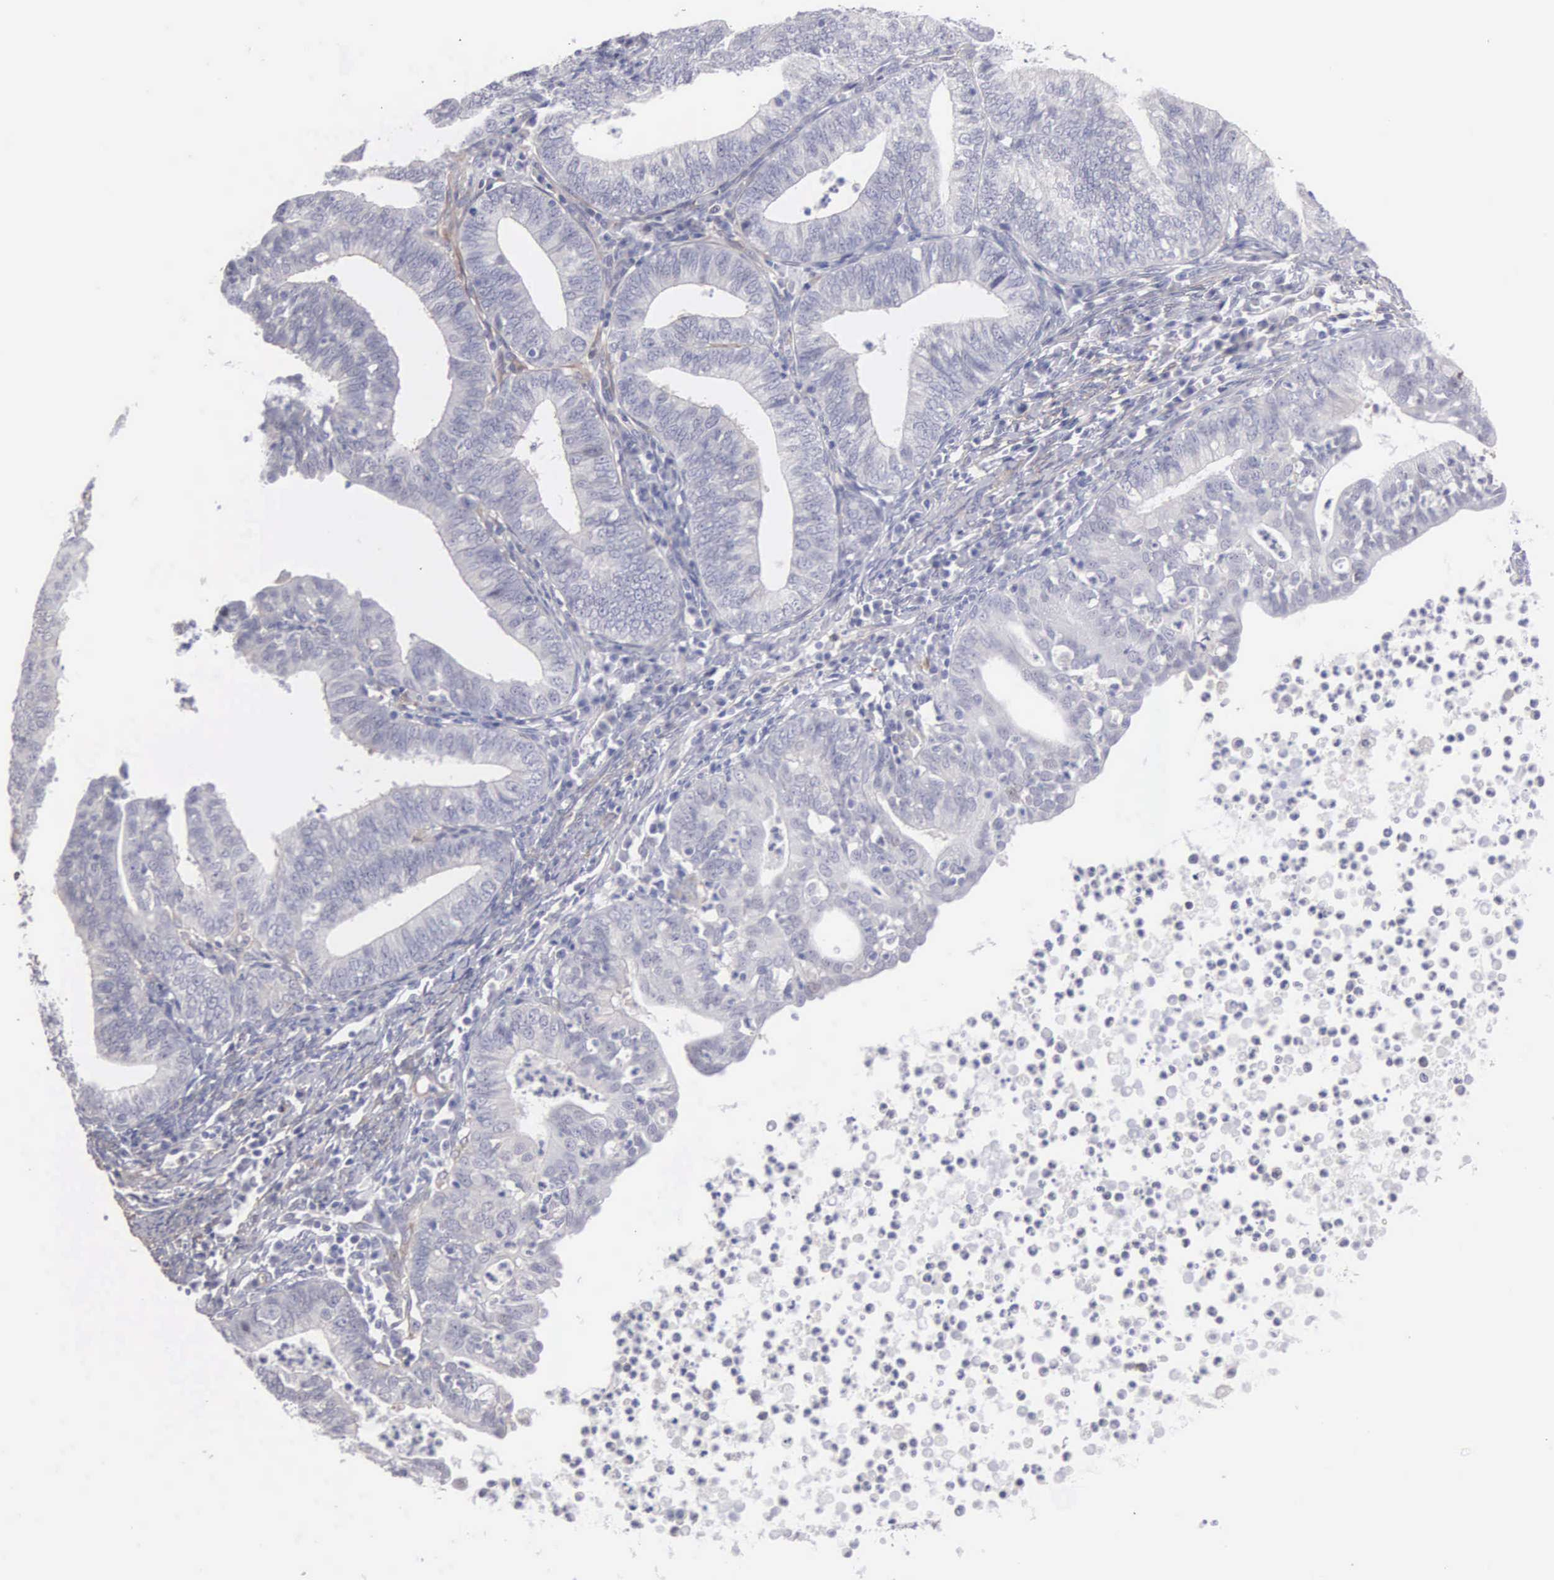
{"staining": {"intensity": "negative", "quantity": "none", "location": "none"}, "tissue": "endometrial cancer", "cell_type": "Tumor cells", "image_type": "cancer", "snomed": [{"axis": "morphology", "description": "Adenocarcinoma, NOS"}, {"axis": "topography", "description": "Endometrium"}], "caption": "This is a image of IHC staining of endometrial cancer (adenocarcinoma), which shows no expression in tumor cells.", "gene": "ELFN2", "patient": {"sex": "female", "age": 66}}